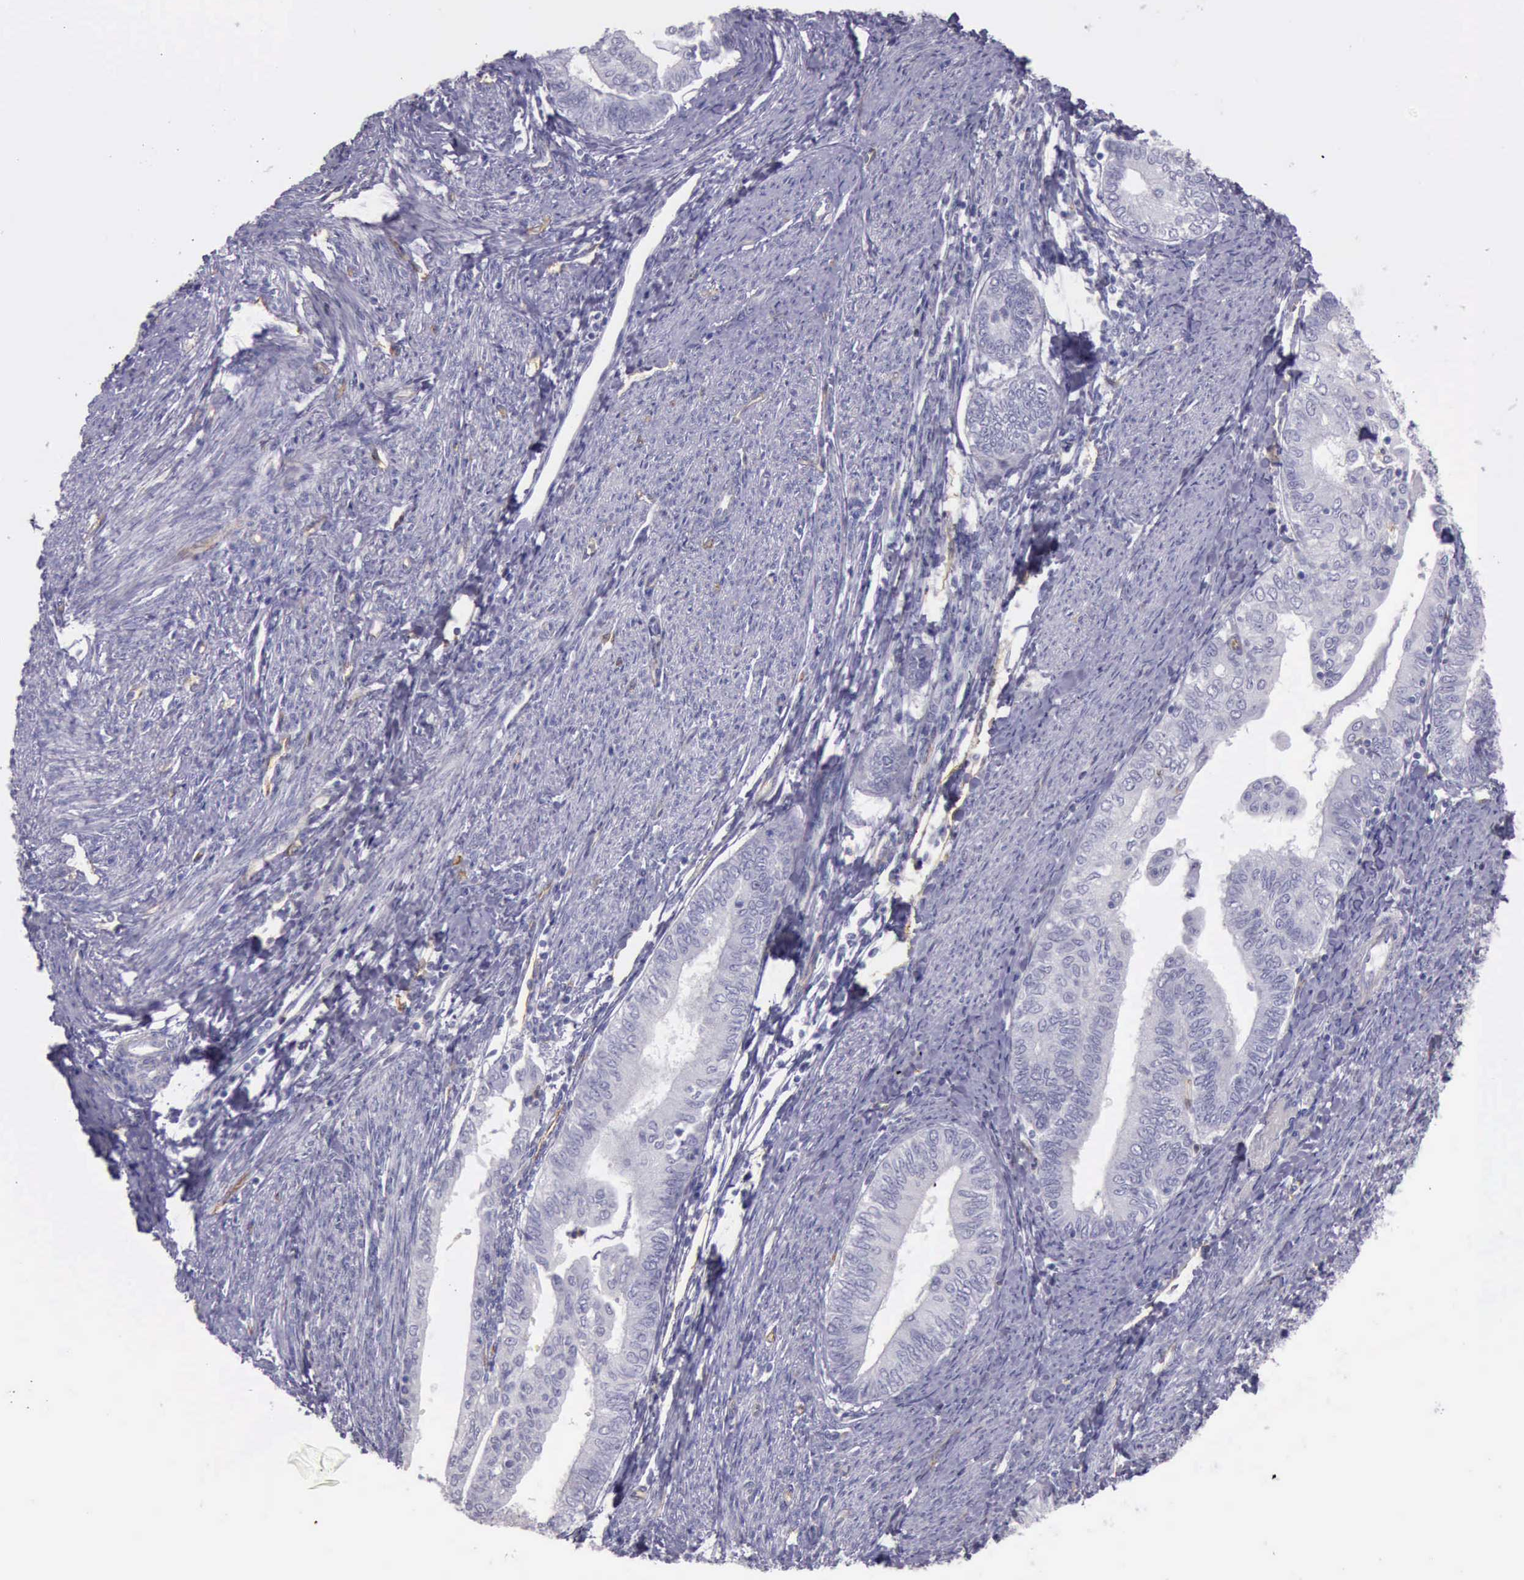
{"staining": {"intensity": "negative", "quantity": "none", "location": "none"}, "tissue": "endometrial cancer", "cell_type": "Tumor cells", "image_type": "cancer", "snomed": [{"axis": "morphology", "description": "Adenocarcinoma, NOS"}, {"axis": "topography", "description": "Endometrium"}], "caption": "Immunohistochemistry of human endometrial cancer (adenocarcinoma) displays no expression in tumor cells.", "gene": "TCEANC", "patient": {"sex": "female", "age": 66}}